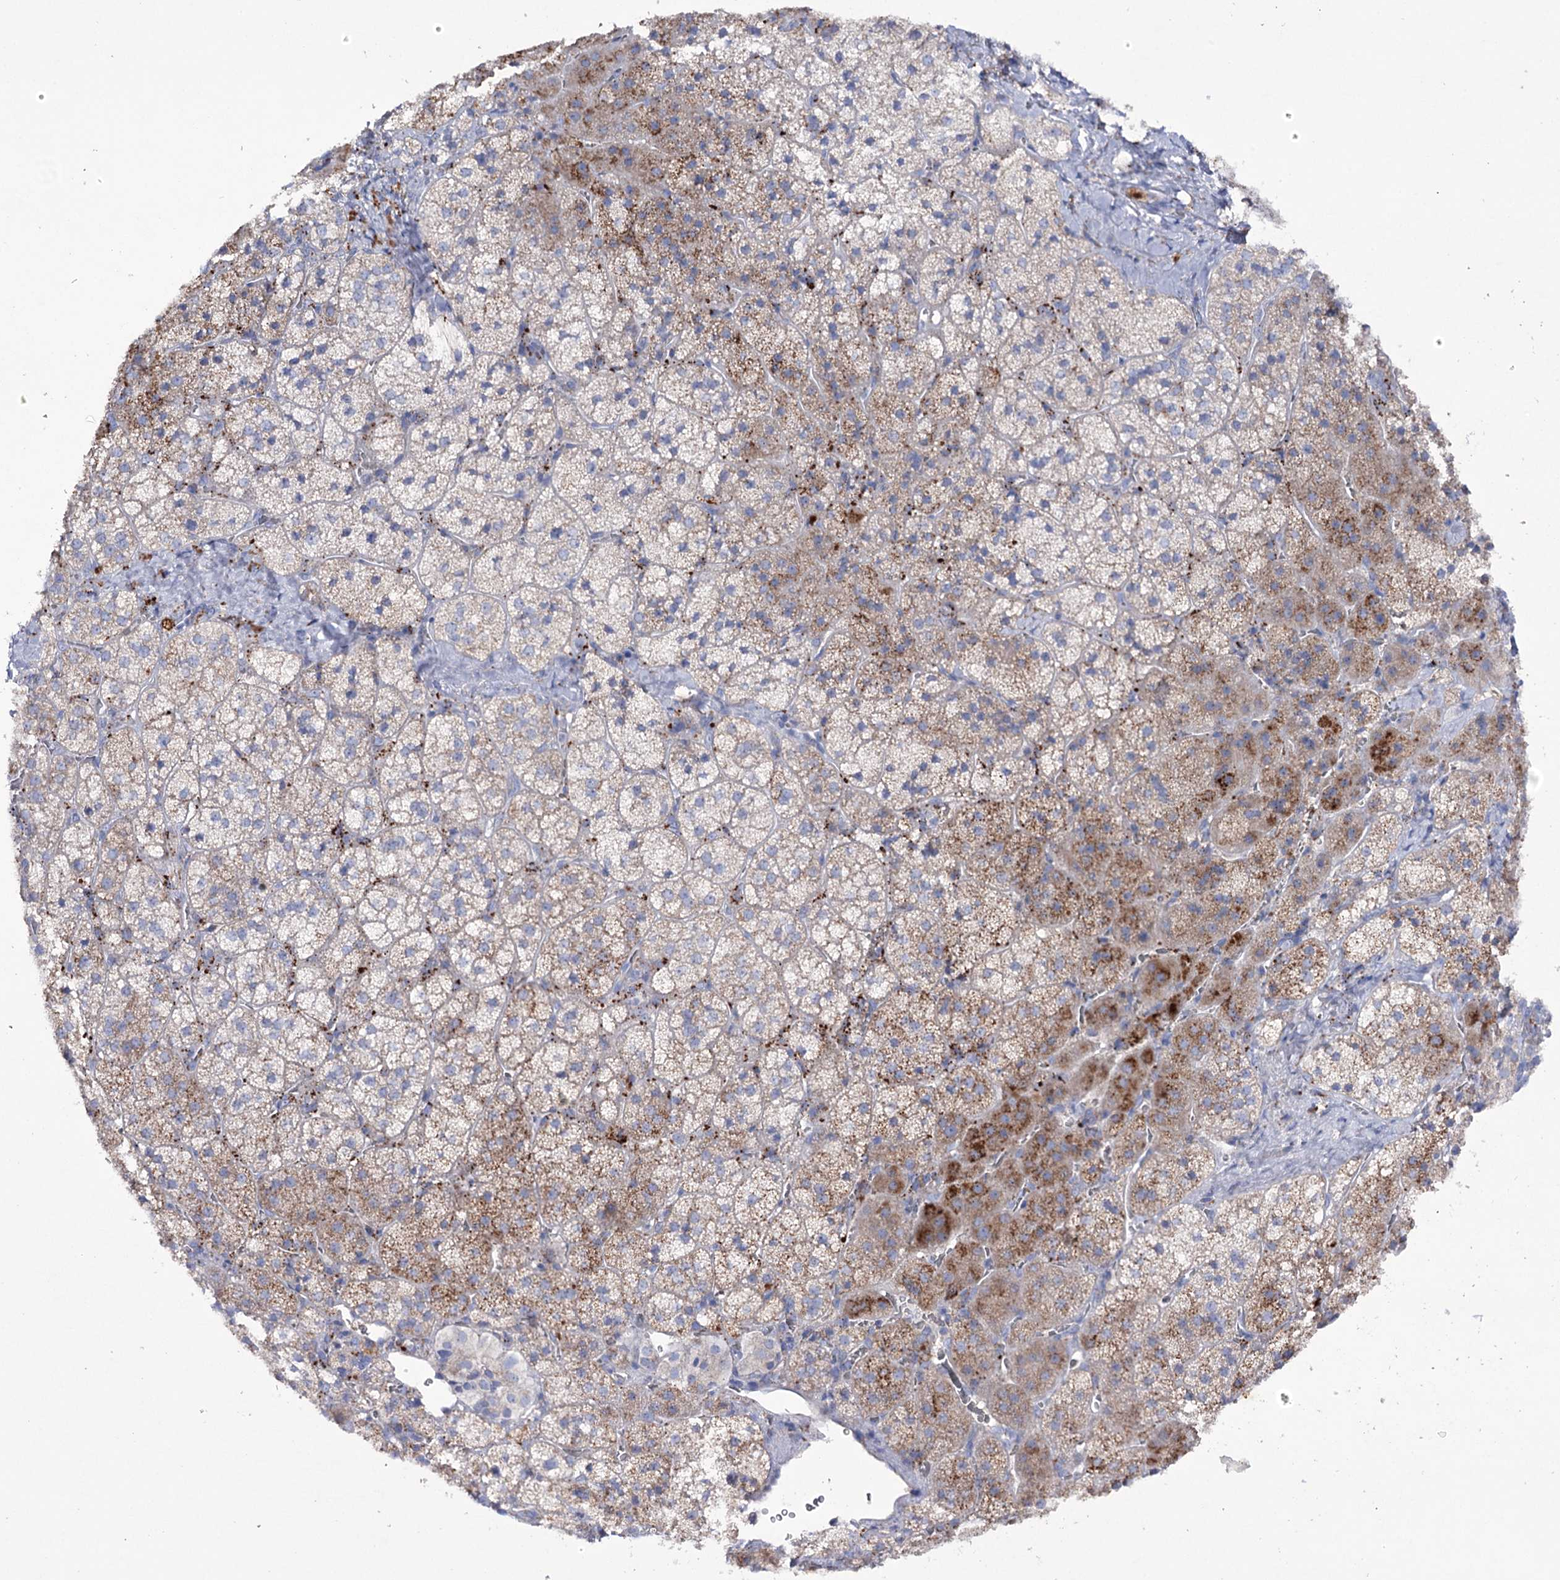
{"staining": {"intensity": "moderate", "quantity": "25%-75%", "location": "cytoplasmic/membranous"}, "tissue": "adrenal gland", "cell_type": "Glandular cells", "image_type": "normal", "snomed": [{"axis": "morphology", "description": "Normal tissue, NOS"}, {"axis": "topography", "description": "Adrenal gland"}], "caption": "Immunohistochemical staining of unremarkable adrenal gland reveals medium levels of moderate cytoplasmic/membranous staining in approximately 25%-75% of glandular cells. (DAB (3,3'-diaminobenzidine) = brown stain, brightfield microscopy at high magnification).", "gene": "NAGLU", "patient": {"sex": "female", "age": 44}}